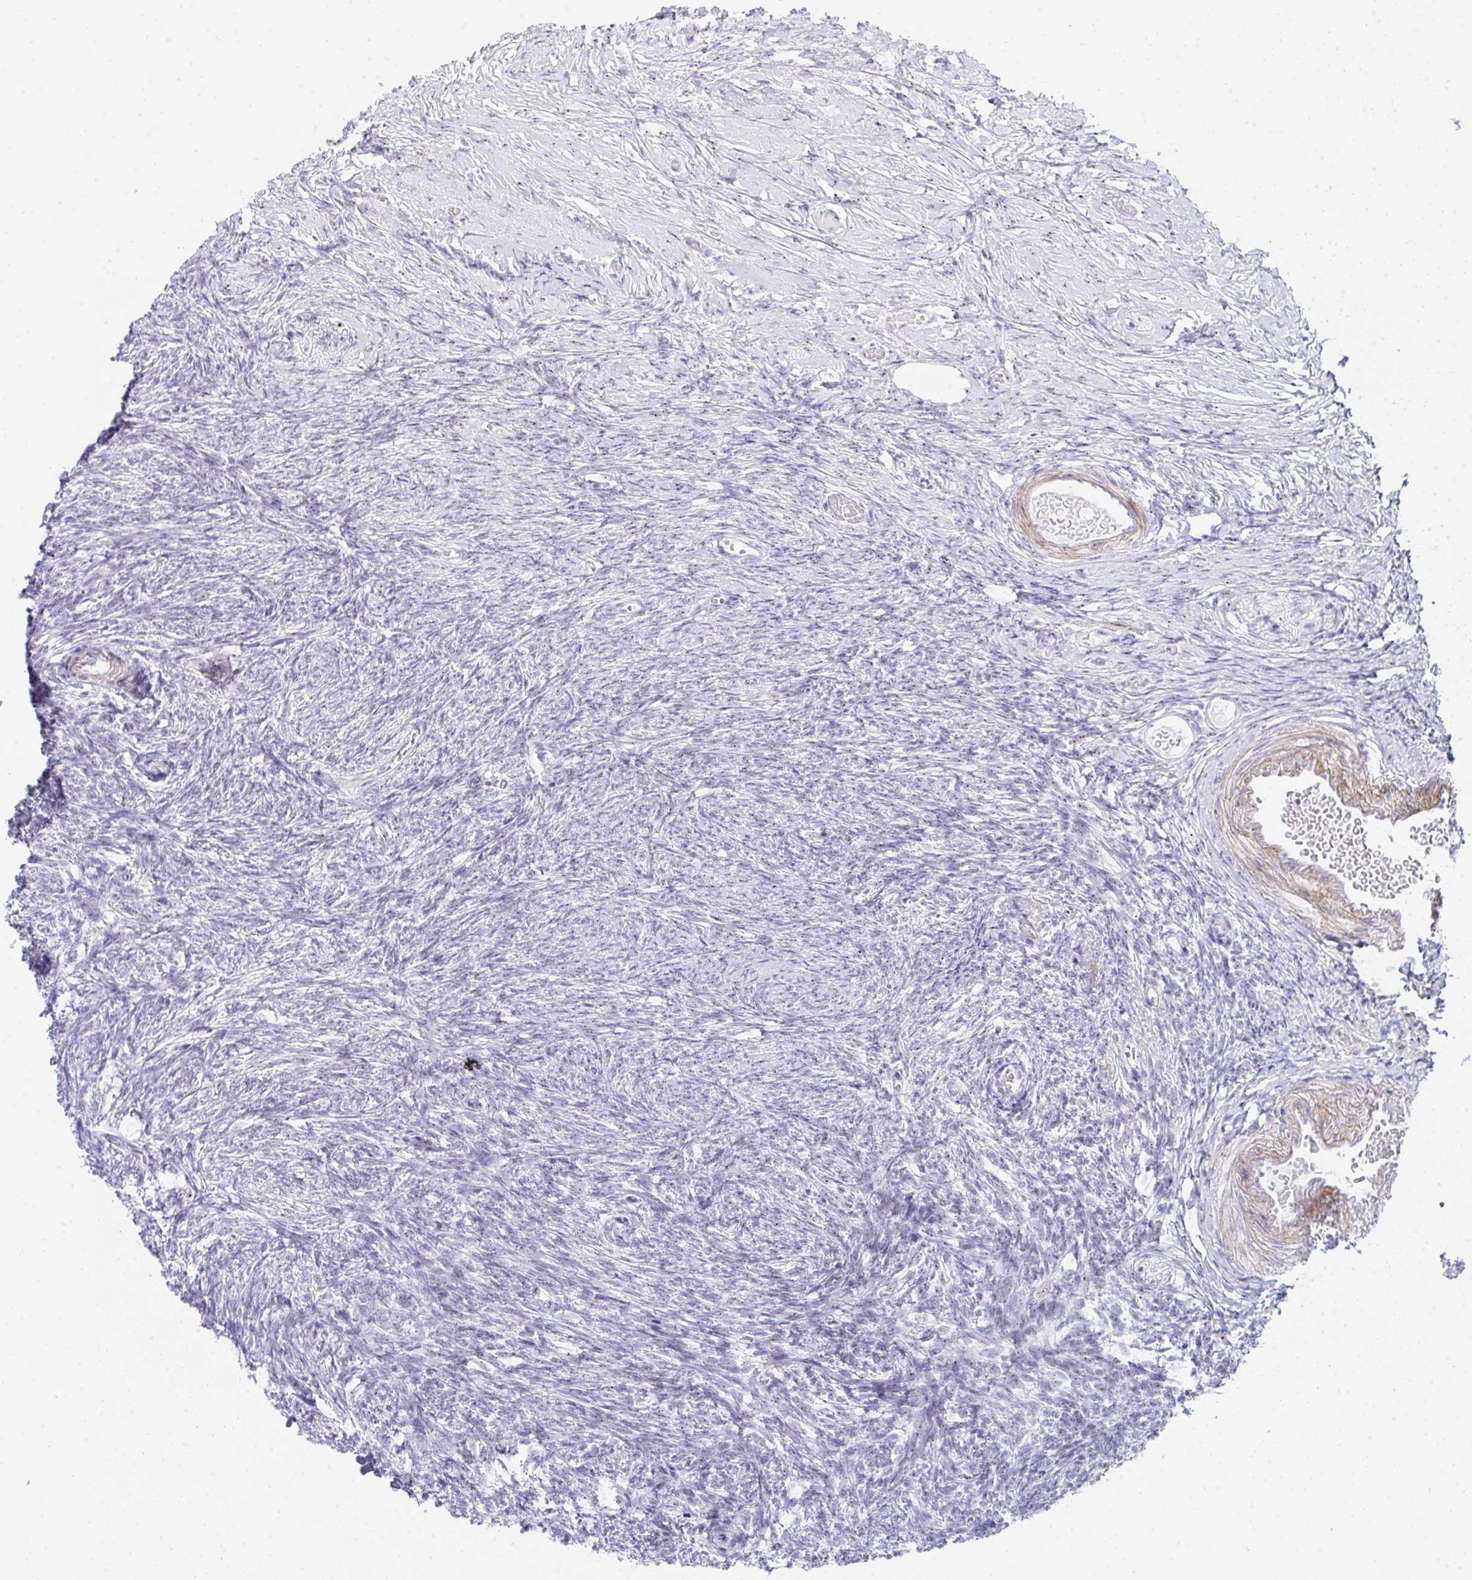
{"staining": {"intensity": "moderate", "quantity": ">75%", "location": "nuclear"}, "tissue": "ovary", "cell_type": "Follicle cells", "image_type": "normal", "snomed": [{"axis": "morphology", "description": "Normal tissue, NOS"}, {"axis": "topography", "description": "Ovary"}], "caption": "Protein staining displays moderate nuclear expression in about >75% of follicle cells in benign ovary.", "gene": "NOP10", "patient": {"sex": "female", "age": 39}}